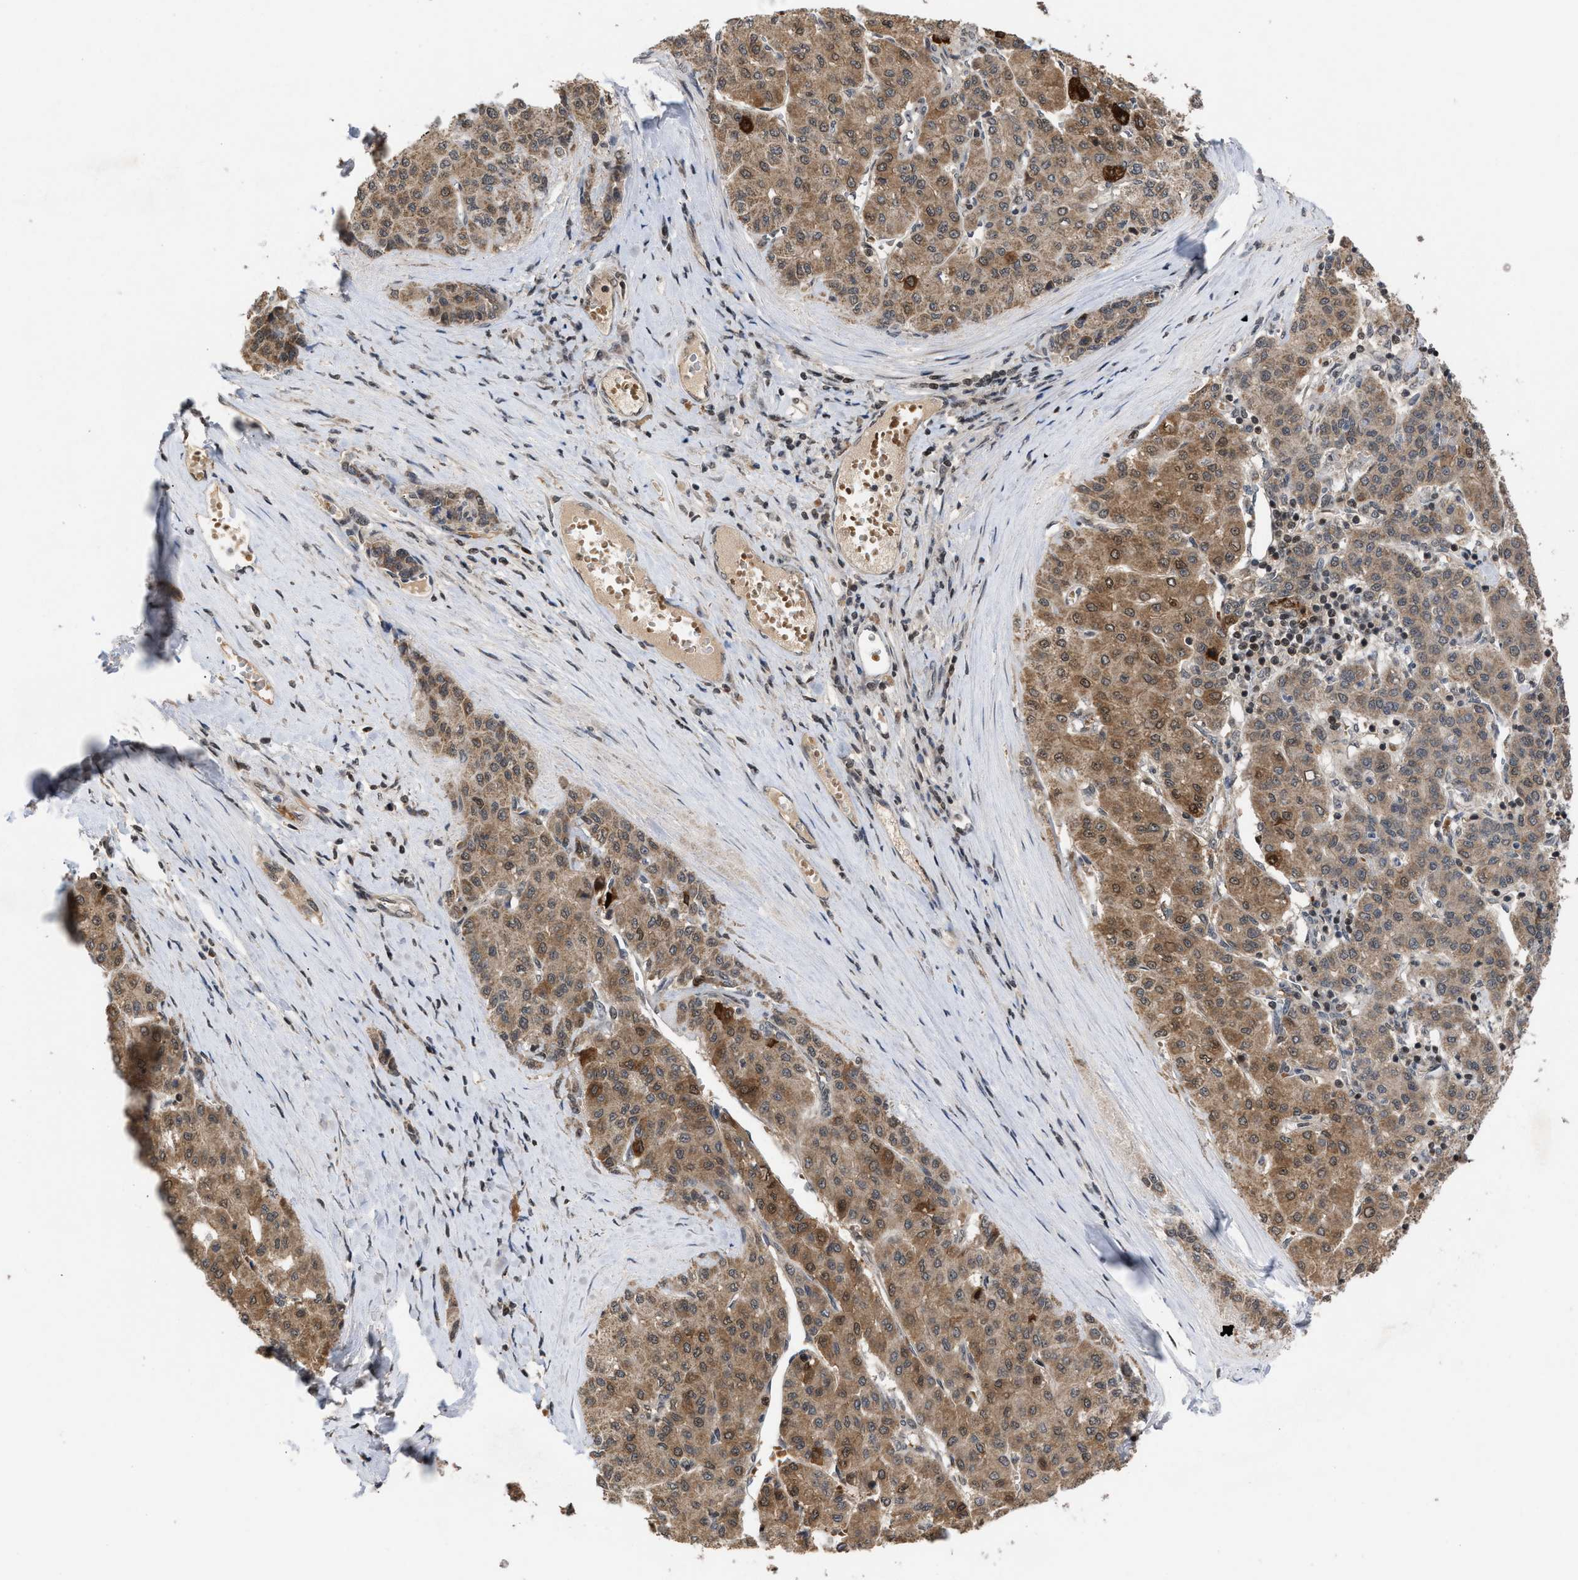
{"staining": {"intensity": "moderate", "quantity": ">75%", "location": "cytoplasmic/membranous"}, "tissue": "liver cancer", "cell_type": "Tumor cells", "image_type": "cancer", "snomed": [{"axis": "morphology", "description": "Carcinoma, Hepatocellular, NOS"}, {"axis": "topography", "description": "Liver"}], "caption": "Protein analysis of liver cancer (hepatocellular carcinoma) tissue shows moderate cytoplasmic/membranous positivity in approximately >75% of tumor cells.", "gene": "C9orf78", "patient": {"sex": "male", "age": 65}}